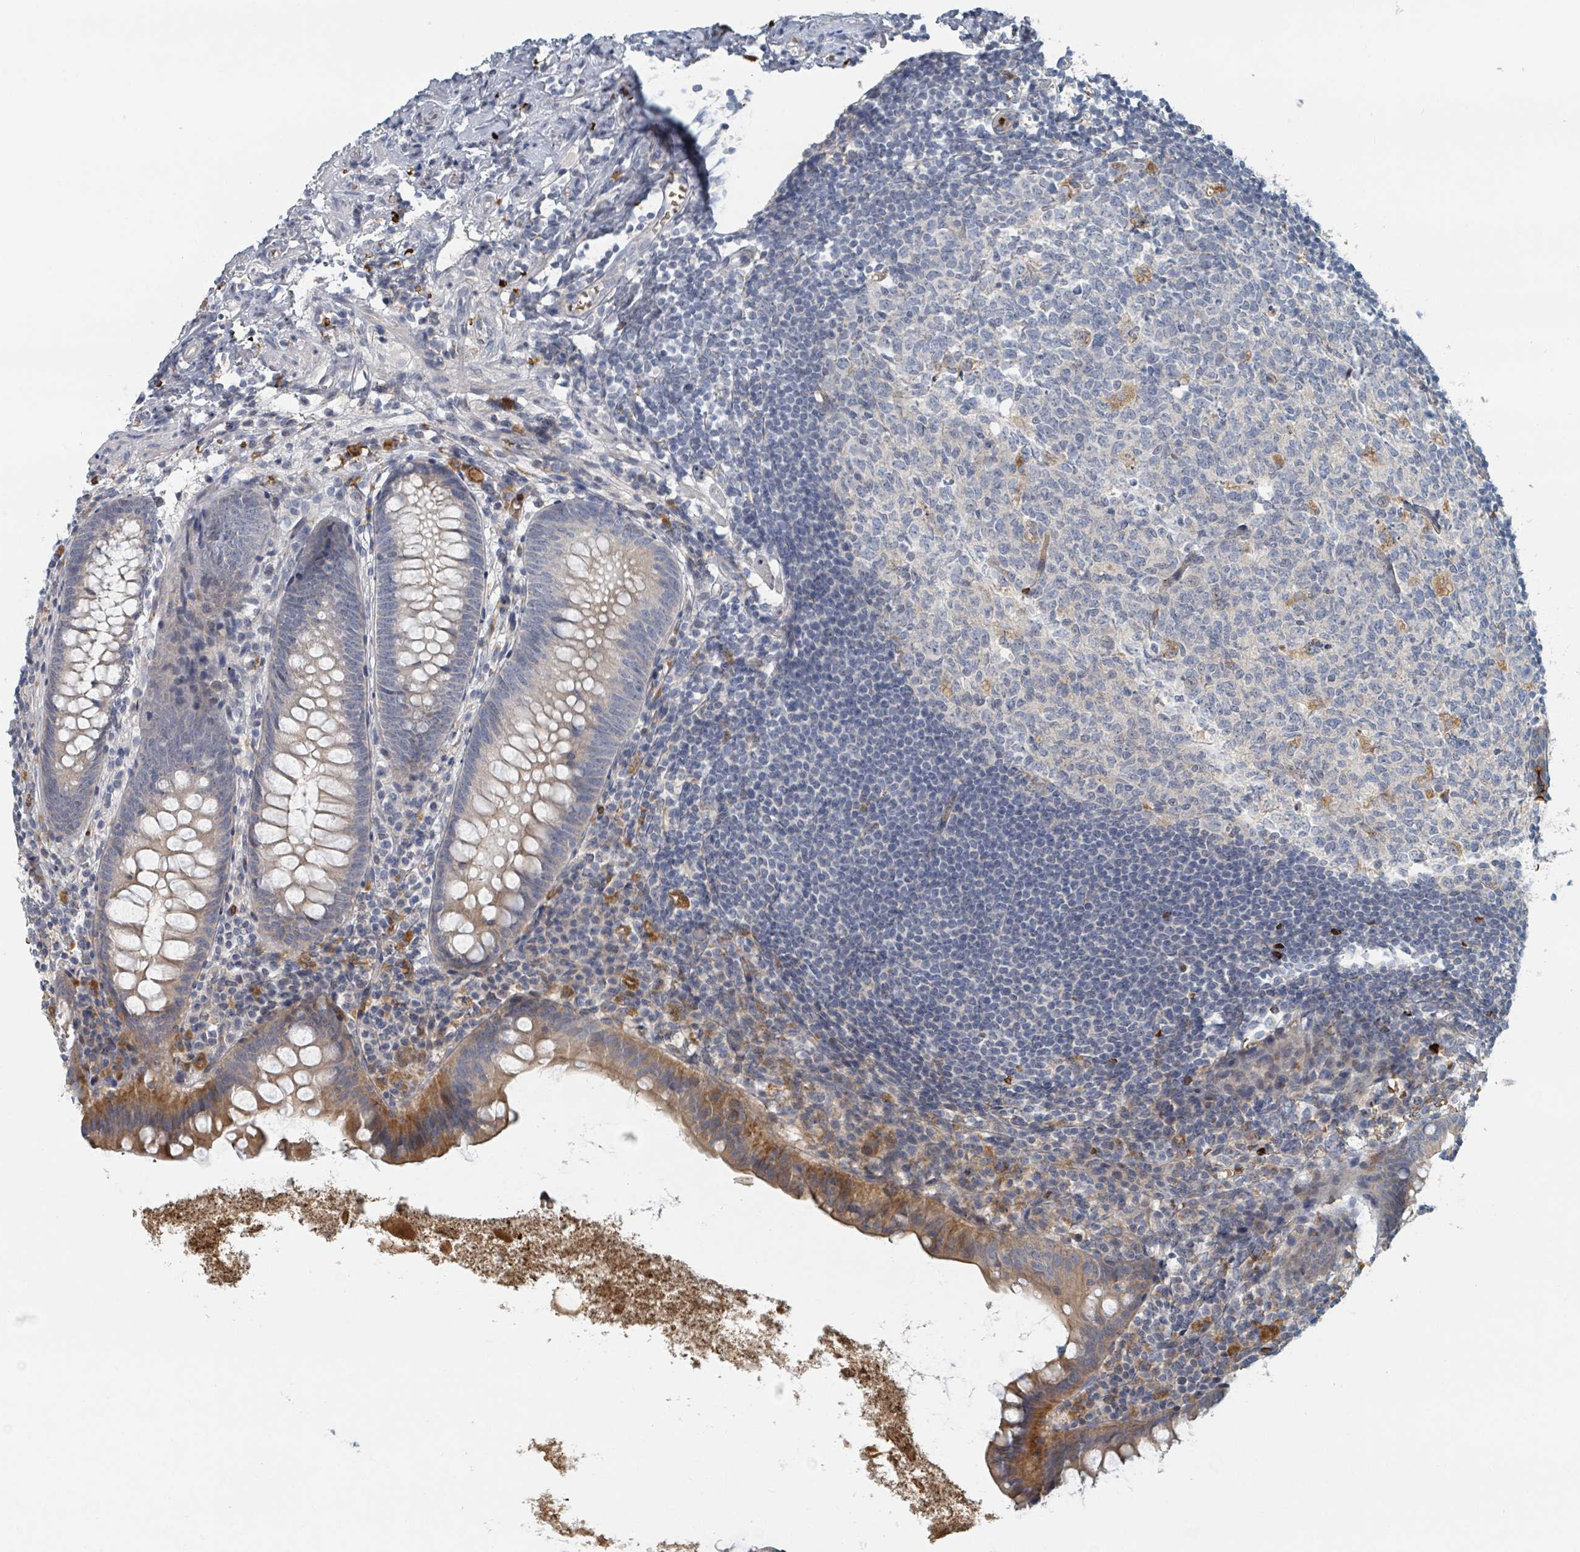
{"staining": {"intensity": "moderate", "quantity": "25%-75%", "location": "cytoplasmic/membranous"}, "tissue": "appendix", "cell_type": "Glandular cells", "image_type": "normal", "snomed": [{"axis": "morphology", "description": "Normal tissue, NOS"}, {"axis": "topography", "description": "Appendix"}], "caption": "Immunohistochemistry image of benign human appendix stained for a protein (brown), which reveals medium levels of moderate cytoplasmic/membranous expression in approximately 25%-75% of glandular cells.", "gene": "TRPC4AP", "patient": {"sex": "female", "age": 51}}